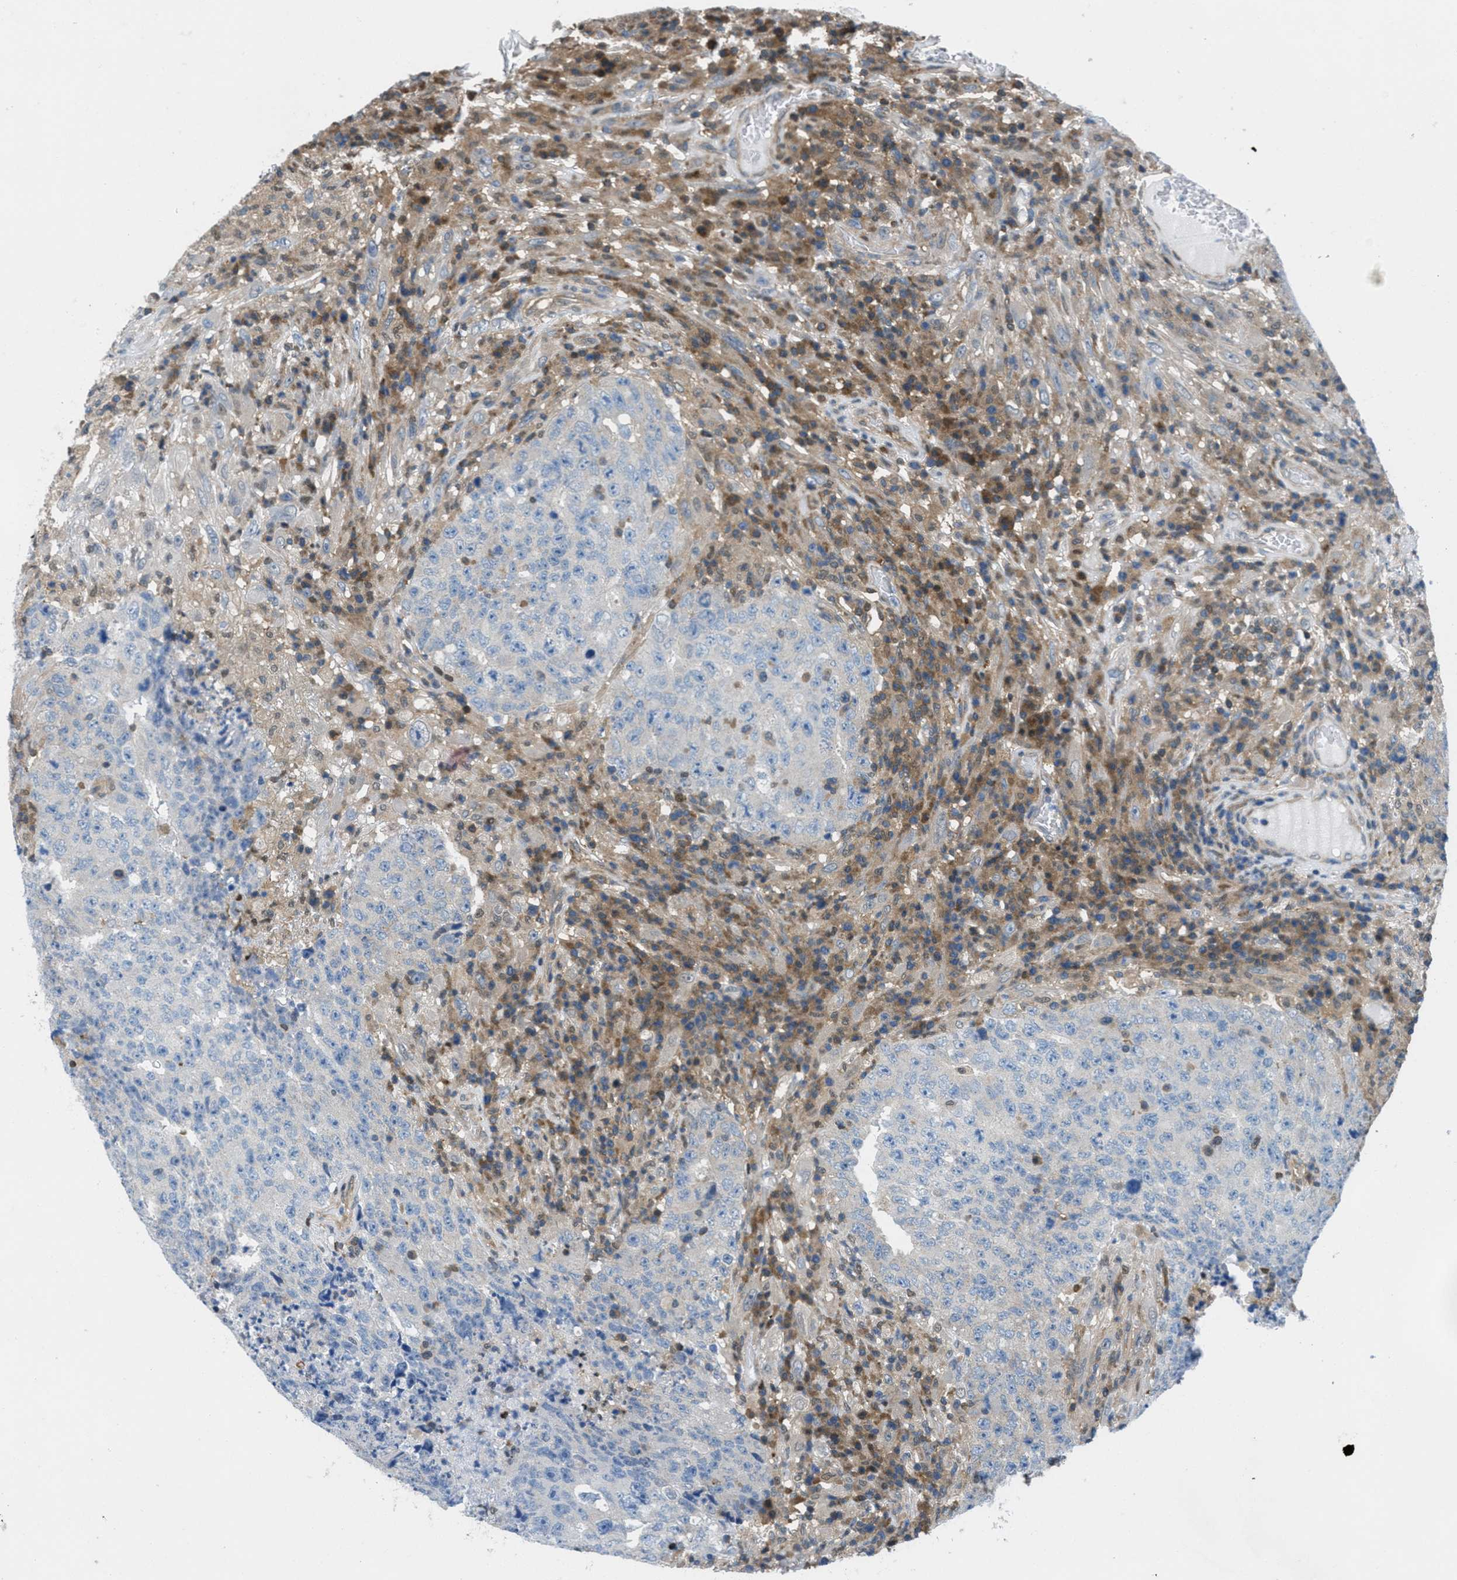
{"staining": {"intensity": "negative", "quantity": "none", "location": "none"}, "tissue": "testis cancer", "cell_type": "Tumor cells", "image_type": "cancer", "snomed": [{"axis": "morphology", "description": "Necrosis, NOS"}, {"axis": "morphology", "description": "Carcinoma, Embryonal, NOS"}, {"axis": "topography", "description": "Testis"}], "caption": "The immunohistochemistry histopathology image has no significant staining in tumor cells of testis cancer tissue.", "gene": "PIP5K1C", "patient": {"sex": "male", "age": 19}}